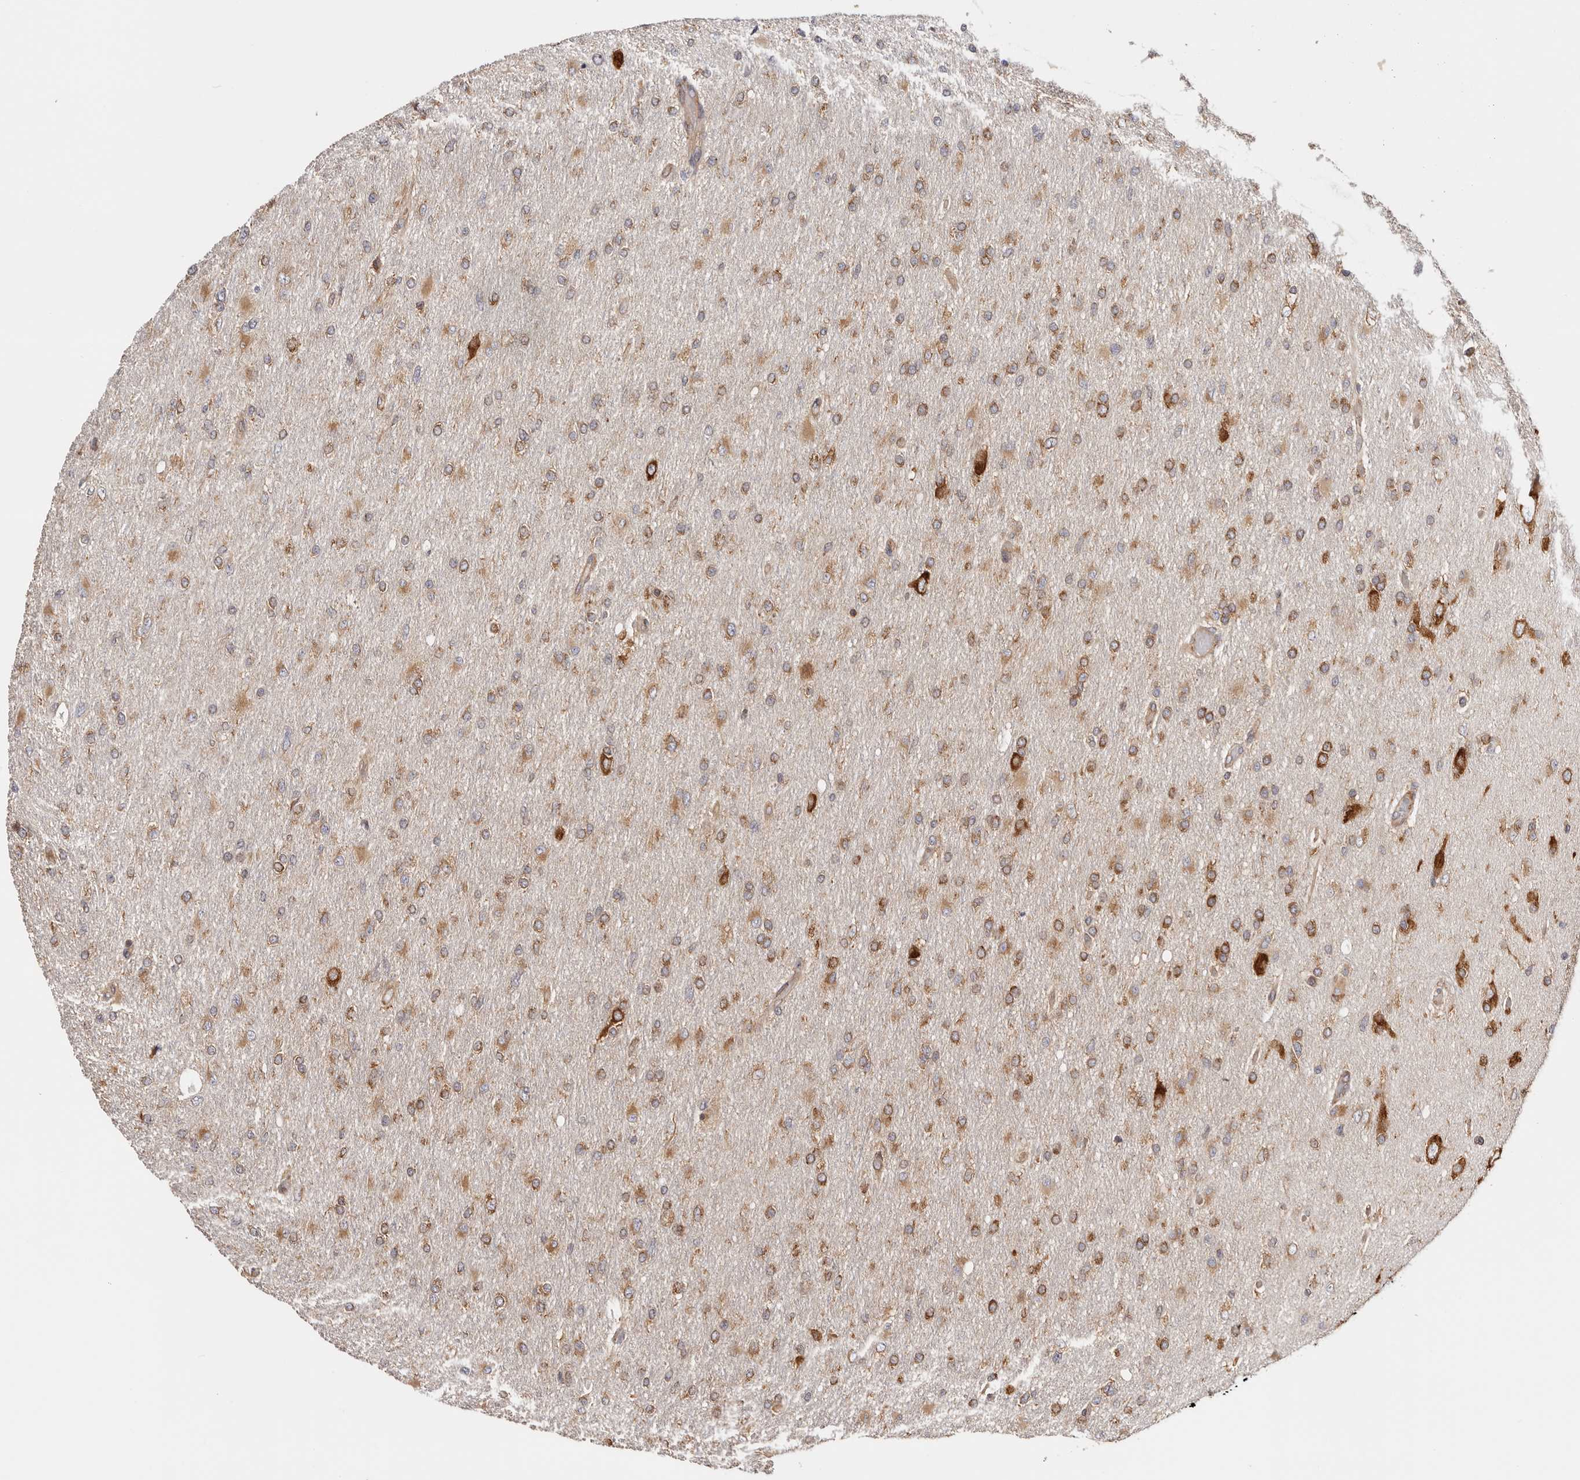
{"staining": {"intensity": "strong", "quantity": "25%-75%", "location": "cytoplasmic/membranous"}, "tissue": "glioma", "cell_type": "Tumor cells", "image_type": "cancer", "snomed": [{"axis": "morphology", "description": "Glioma, malignant, High grade"}, {"axis": "topography", "description": "Cerebral cortex"}], "caption": "Glioma tissue shows strong cytoplasmic/membranous staining in approximately 25%-75% of tumor cells", "gene": "EPRS1", "patient": {"sex": "female", "age": 36}}